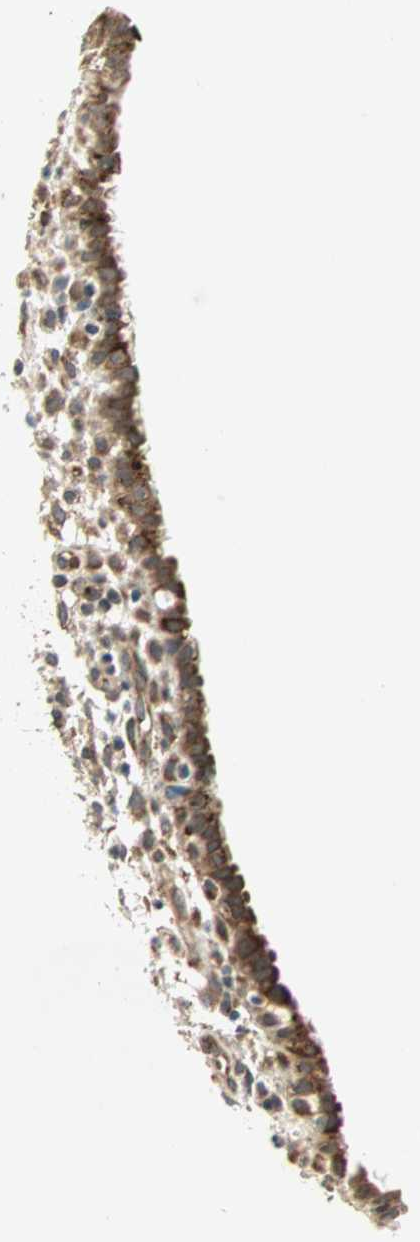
{"staining": {"intensity": "moderate", "quantity": ">75%", "location": "cytoplasmic/membranous"}, "tissue": "endometrium", "cell_type": "Cells in endometrial stroma", "image_type": "normal", "snomed": [{"axis": "morphology", "description": "Normal tissue, NOS"}, {"axis": "topography", "description": "Endometrium"}], "caption": "This image demonstrates normal endometrium stained with immunohistochemistry (IHC) to label a protein in brown. The cytoplasmic/membranous of cells in endometrial stroma show moderate positivity for the protein. Nuclei are counter-stained blue.", "gene": "ZNF37A", "patient": {"sex": "female", "age": 72}}